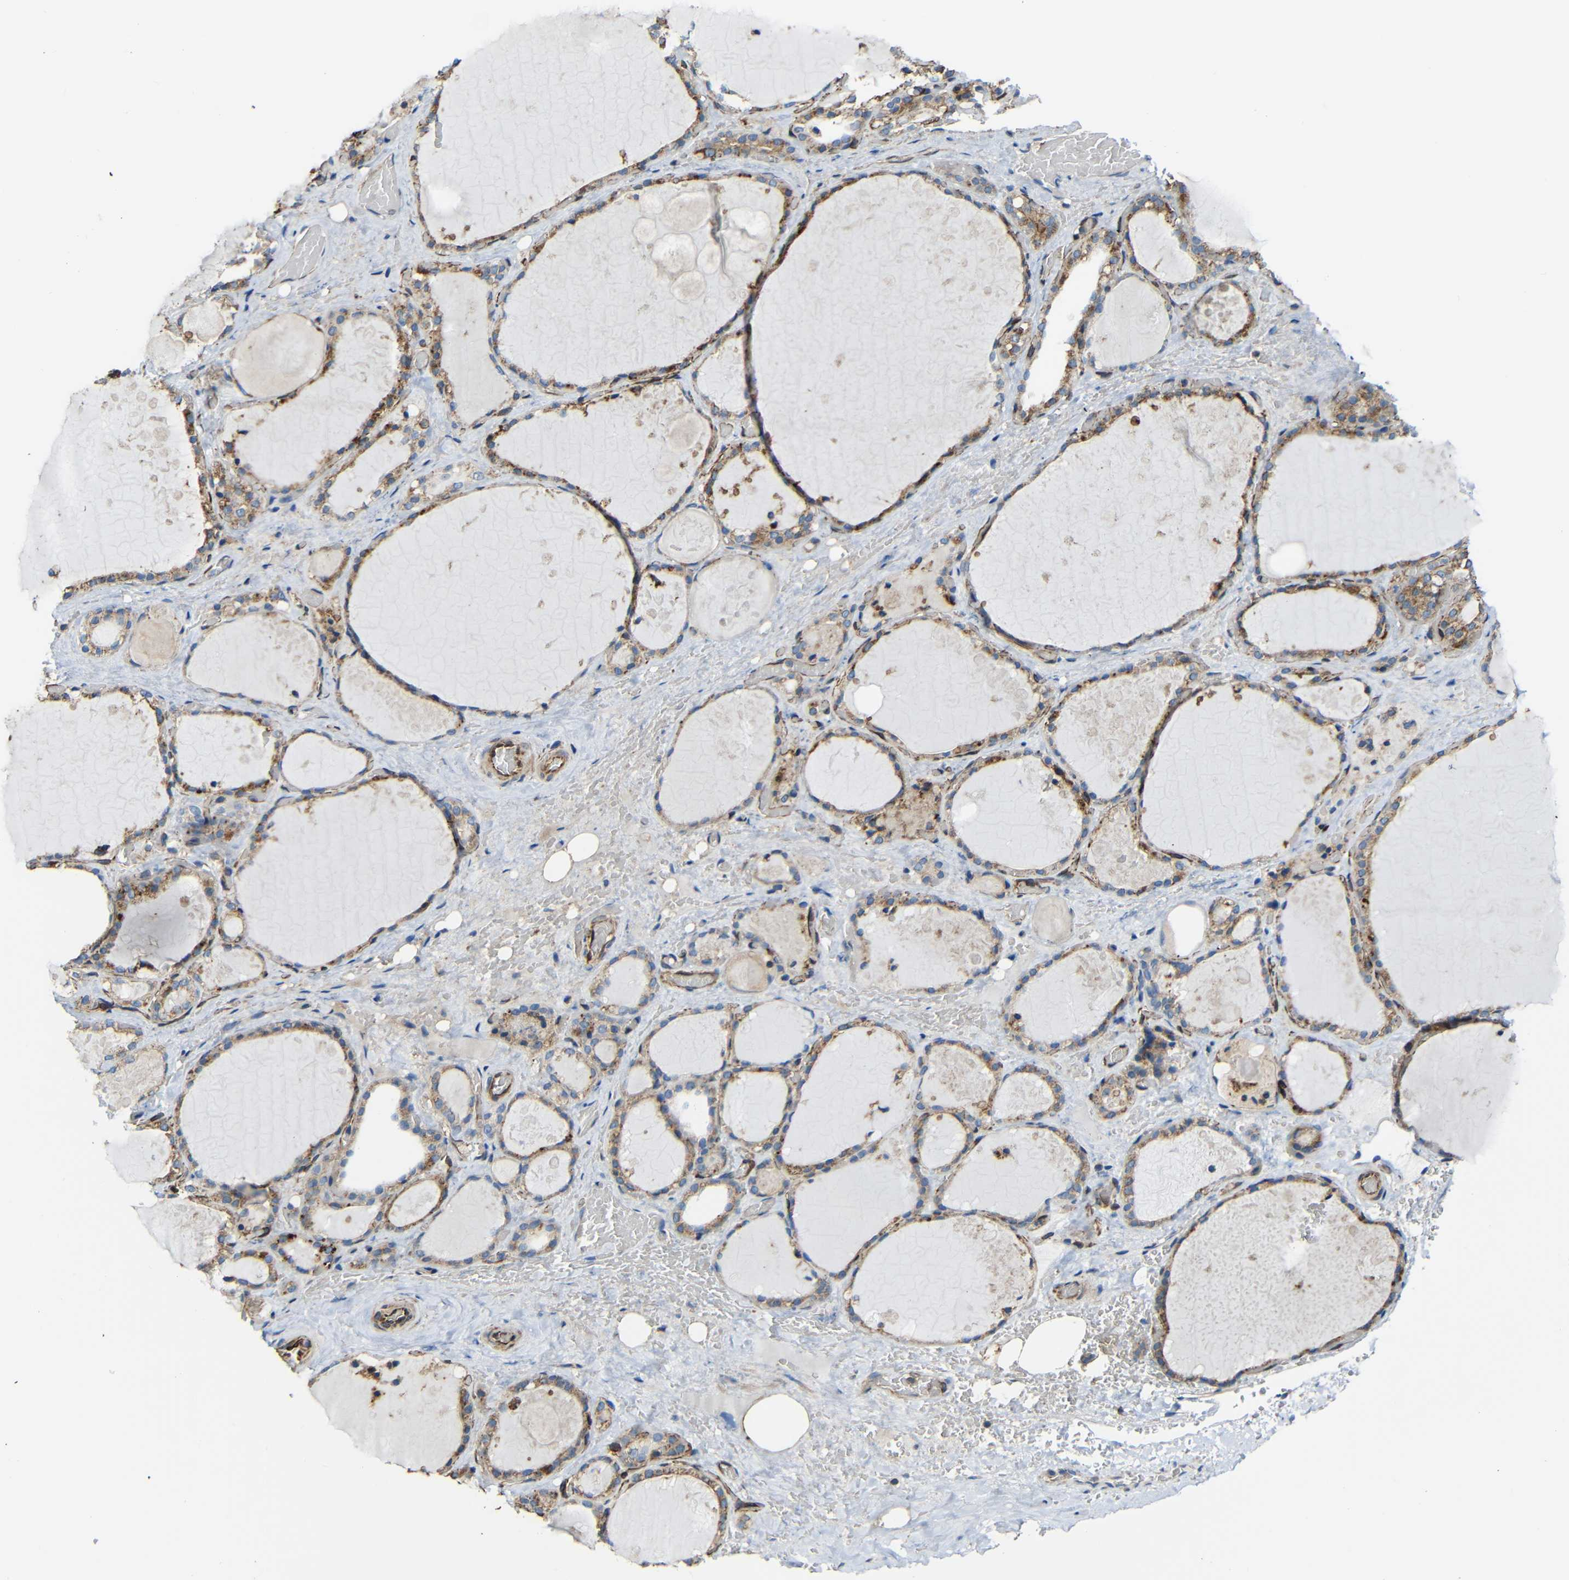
{"staining": {"intensity": "moderate", "quantity": ">75%", "location": "cytoplasmic/membranous"}, "tissue": "thyroid gland", "cell_type": "Glandular cells", "image_type": "normal", "snomed": [{"axis": "morphology", "description": "Normal tissue, NOS"}, {"axis": "topography", "description": "Thyroid gland"}], "caption": "A brown stain highlights moderate cytoplasmic/membranous staining of a protein in glandular cells of normal human thyroid gland. The protein of interest is stained brown, and the nuclei are stained in blue (DAB IHC with brightfield microscopy, high magnification).", "gene": "IGSF10", "patient": {"sex": "male", "age": 61}}